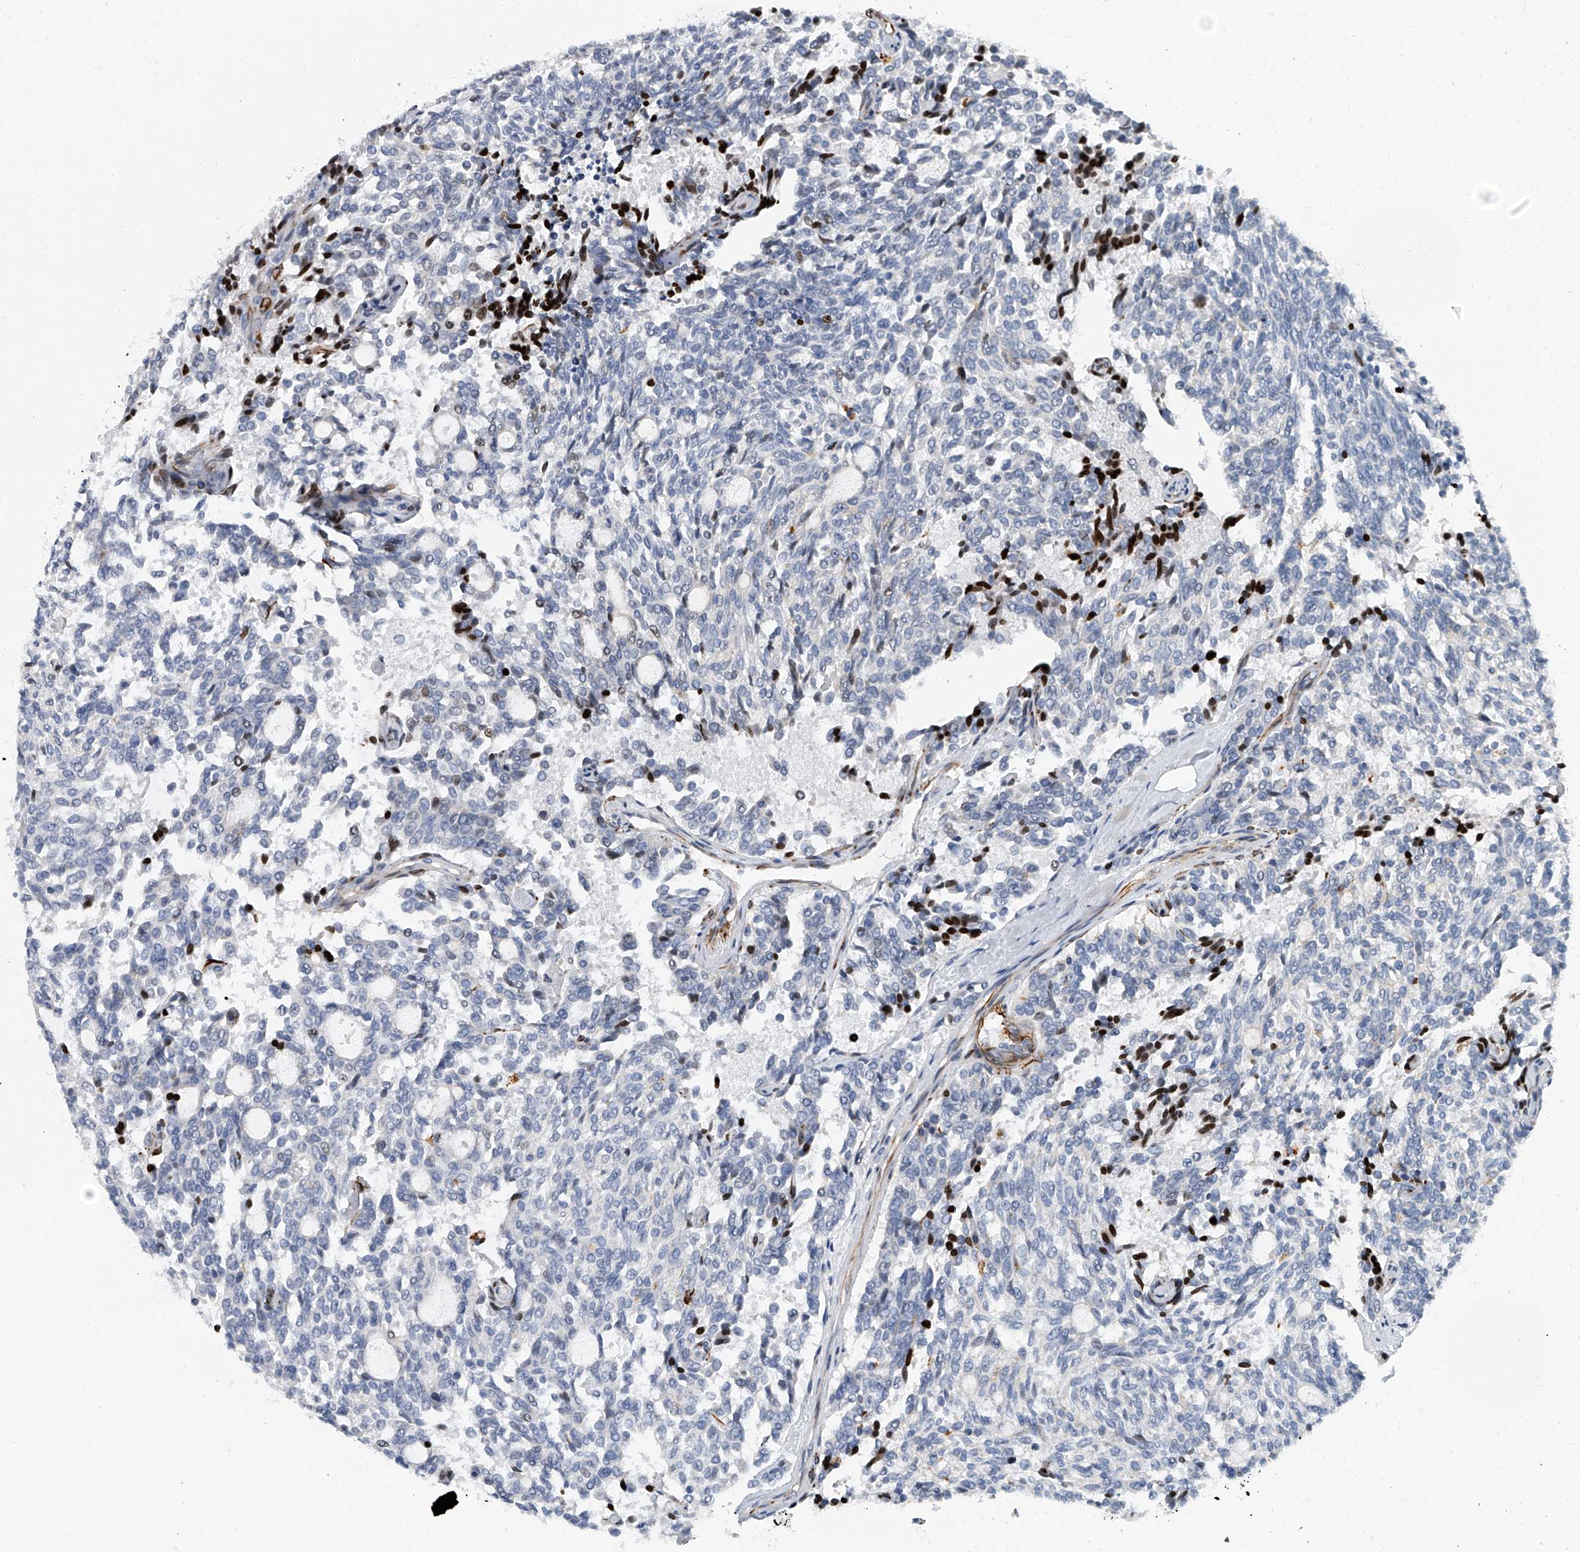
{"staining": {"intensity": "negative", "quantity": "none", "location": "none"}, "tissue": "carcinoid", "cell_type": "Tumor cells", "image_type": "cancer", "snomed": [{"axis": "morphology", "description": "Carcinoid, malignant, NOS"}, {"axis": "topography", "description": "Pancreas"}], "caption": "Image shows no protein positivity in tumor cells of carcinoid tissue.", "gene": "KIRREL1", "patient": {"sex": "female", "age": 54}}